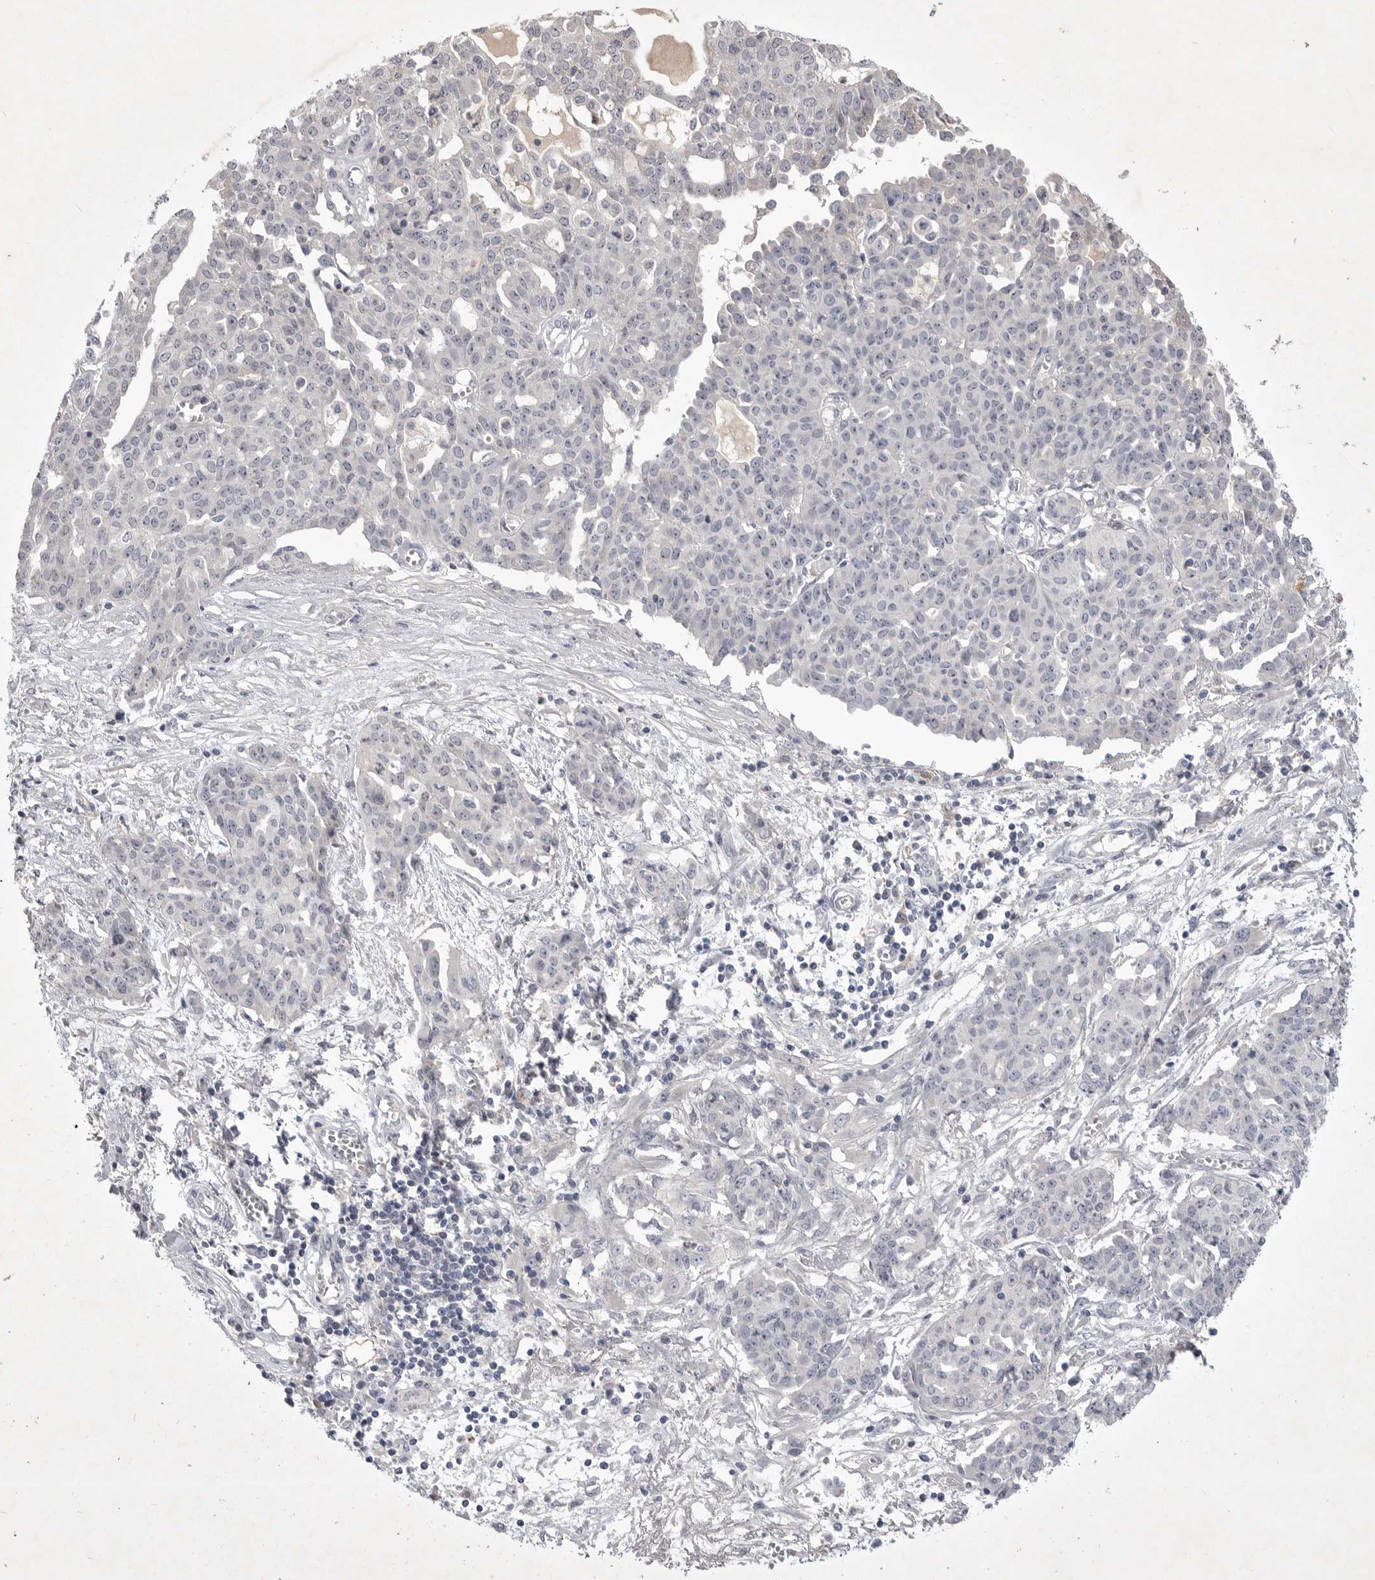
{"staining": {"intensity": "negative", "quantity": "none", "location": "none"}, "tissue": "ovarian cancer", "cell_type": "Tumor cells", "image_type": "cancer", "snomed": [{"axis": "morphology", "description": "Cystadenocarcinoma, serous, NOS"}, {"axis": "topography", "description": "Soft tissue"}, {"axis": "topography", "description": "Ovary"}], "caption": "This is an IHC photomicrograph of ovarian serous cystadenocarcinoma. There is no positivity in tumor cells.", "gene": "ITGAD", "patient": {"sex": "female", "age": 57}}